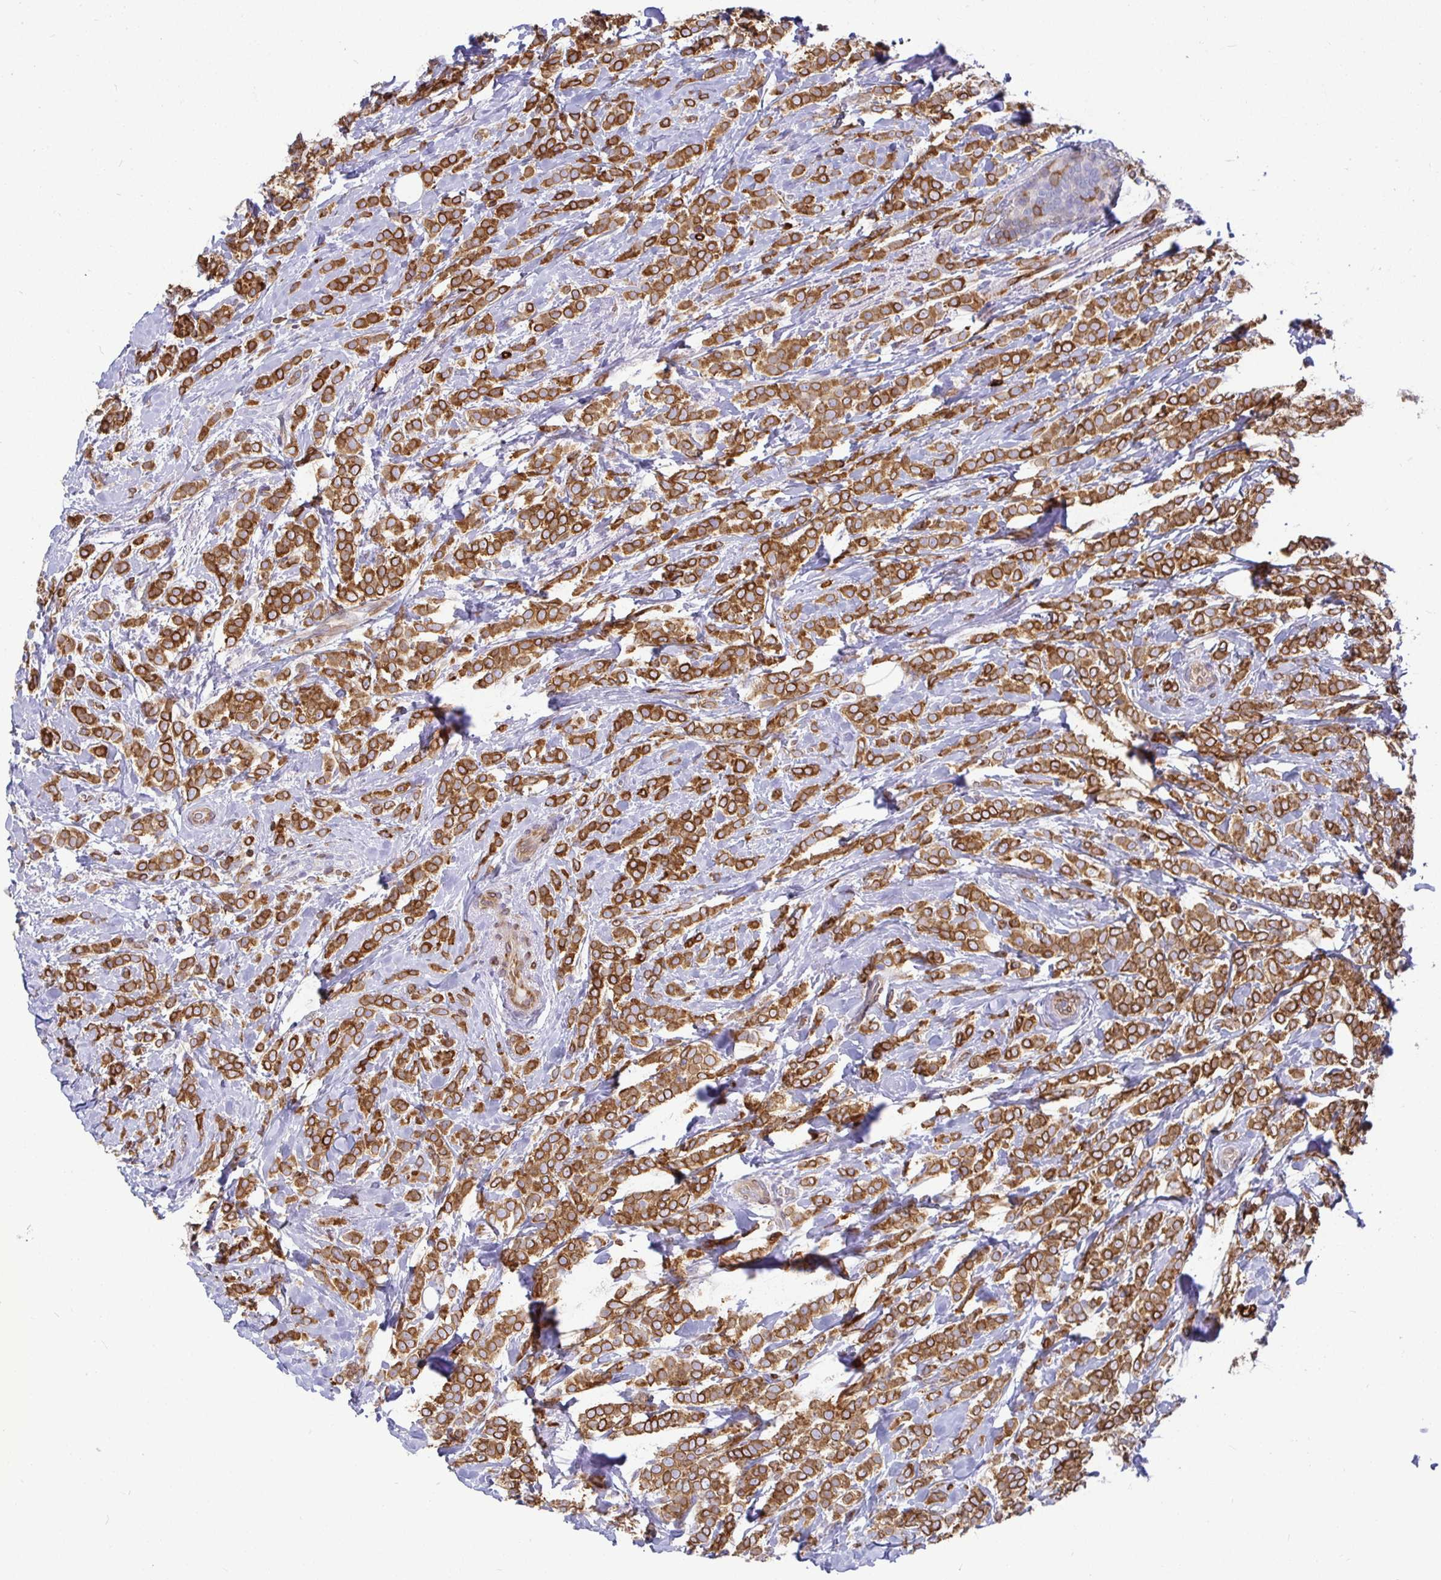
{"staining": {"intensity": "moderate", "quantity": ">75%", "location": "cytoplasmic/membranous"}, "tissue": "breast cancer", "cell_type": "Tumor cells", "image_type": "cancer", "snomed": [{"axis": "morphology", "description": "Lobular carcinoma"}, {"axis": "topography", "description": "Breast"}], "caption": "This is an image of immunohistochemistry (IHC) staining of lobular carcinoma (breast), which shows moderate expression in the cytoplasmic/membranous of tumor cells.", "gene": "TP53I11", "patient": {"sex": "female", "age": 49}}